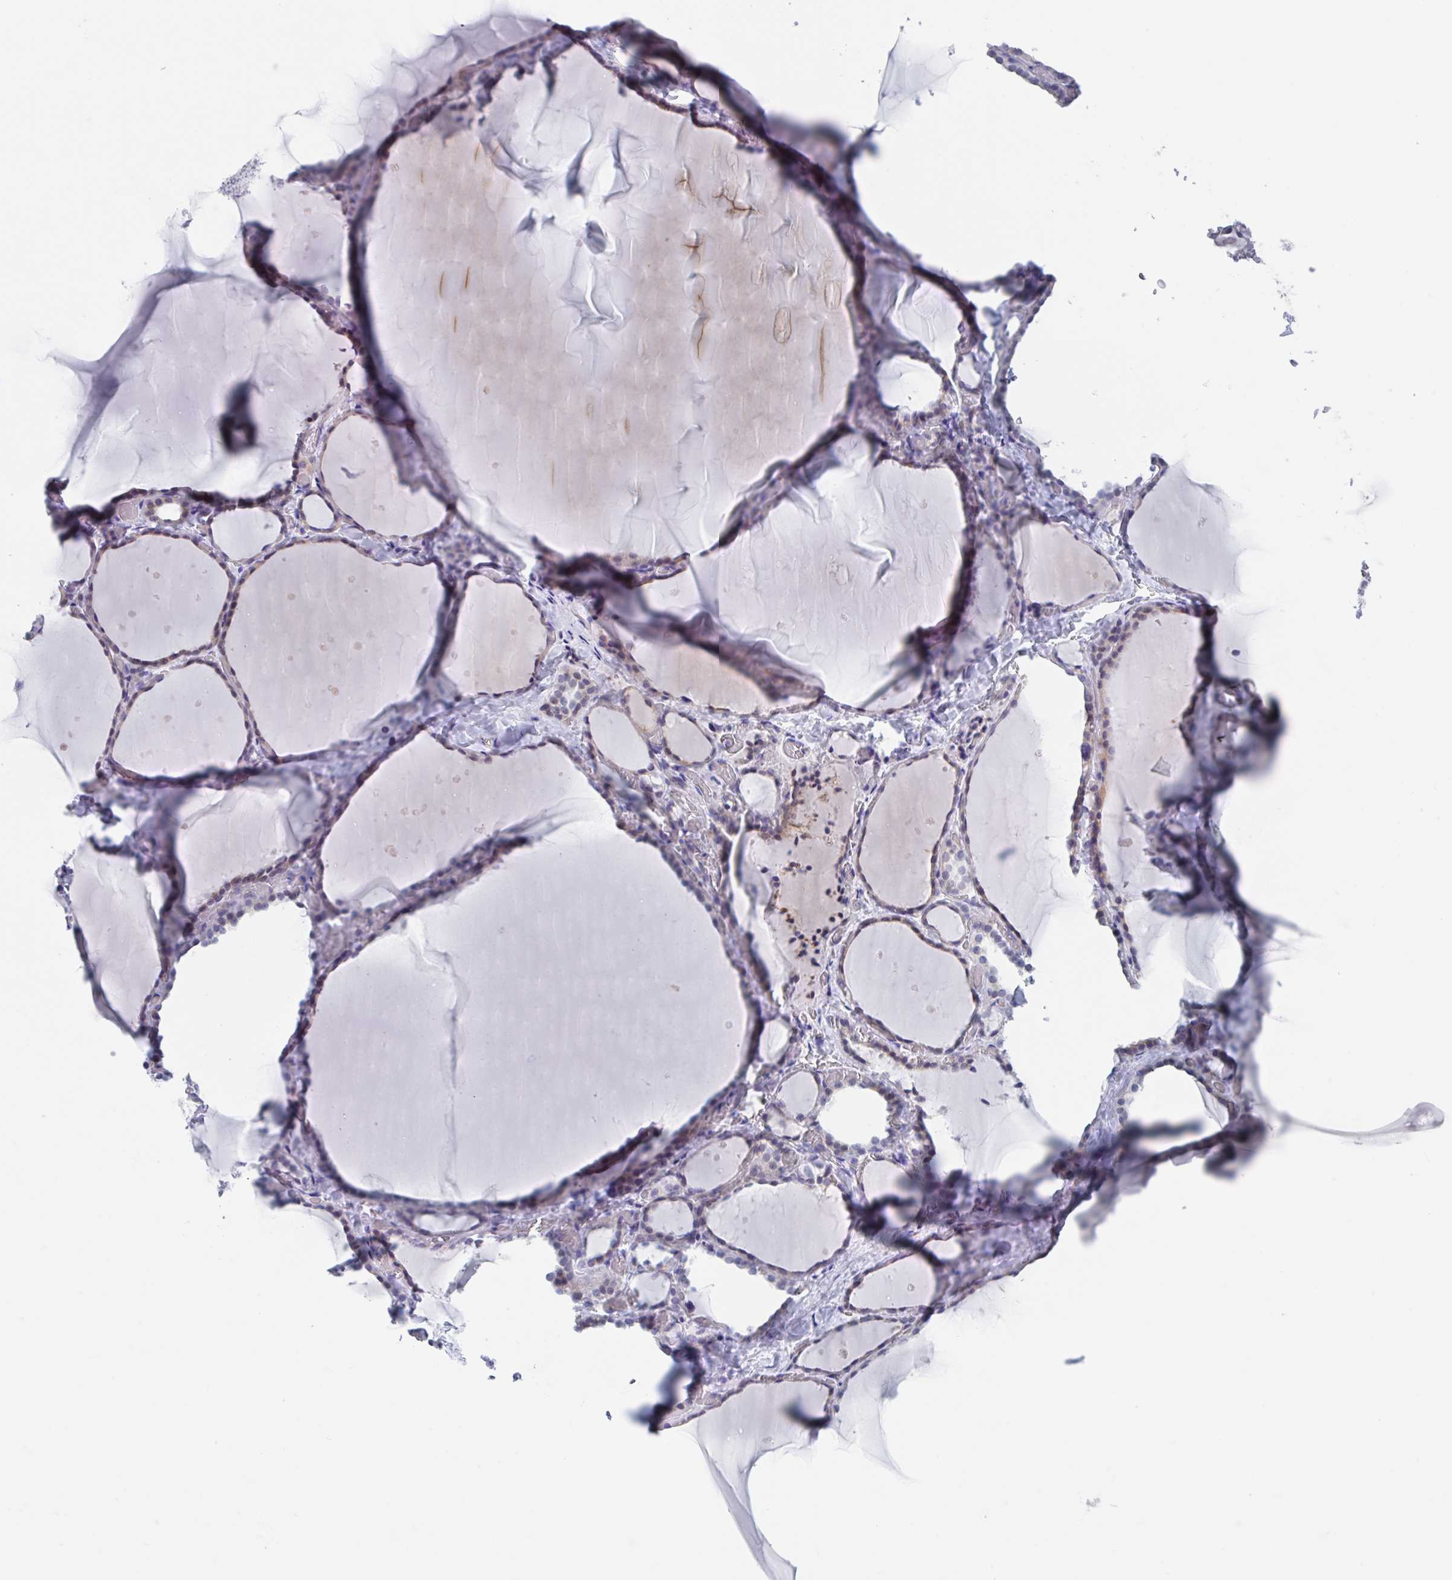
{"staining": {"intensity": "weak", "quantity": "25%-75%", "location": "cytoplasmic/membranous"}, "tissue": "thyroid gland", "cell_type": "Glandular cells", "image_type": "normal", "snomed": [{"axis": "morphology", "description": "Normal tissue, NOS"}, {"axis": "topography", "description": "Thyroid gland"}], "caption": "Immunohistochemistry (IHC) of benign human thyroid gland shows low levels of weak cytoplasmic/membranous expression in approximately 25%-75% of glandular cells.", "gene": "NOXRED1", "patient": {"sex": "female", "age": 36}}